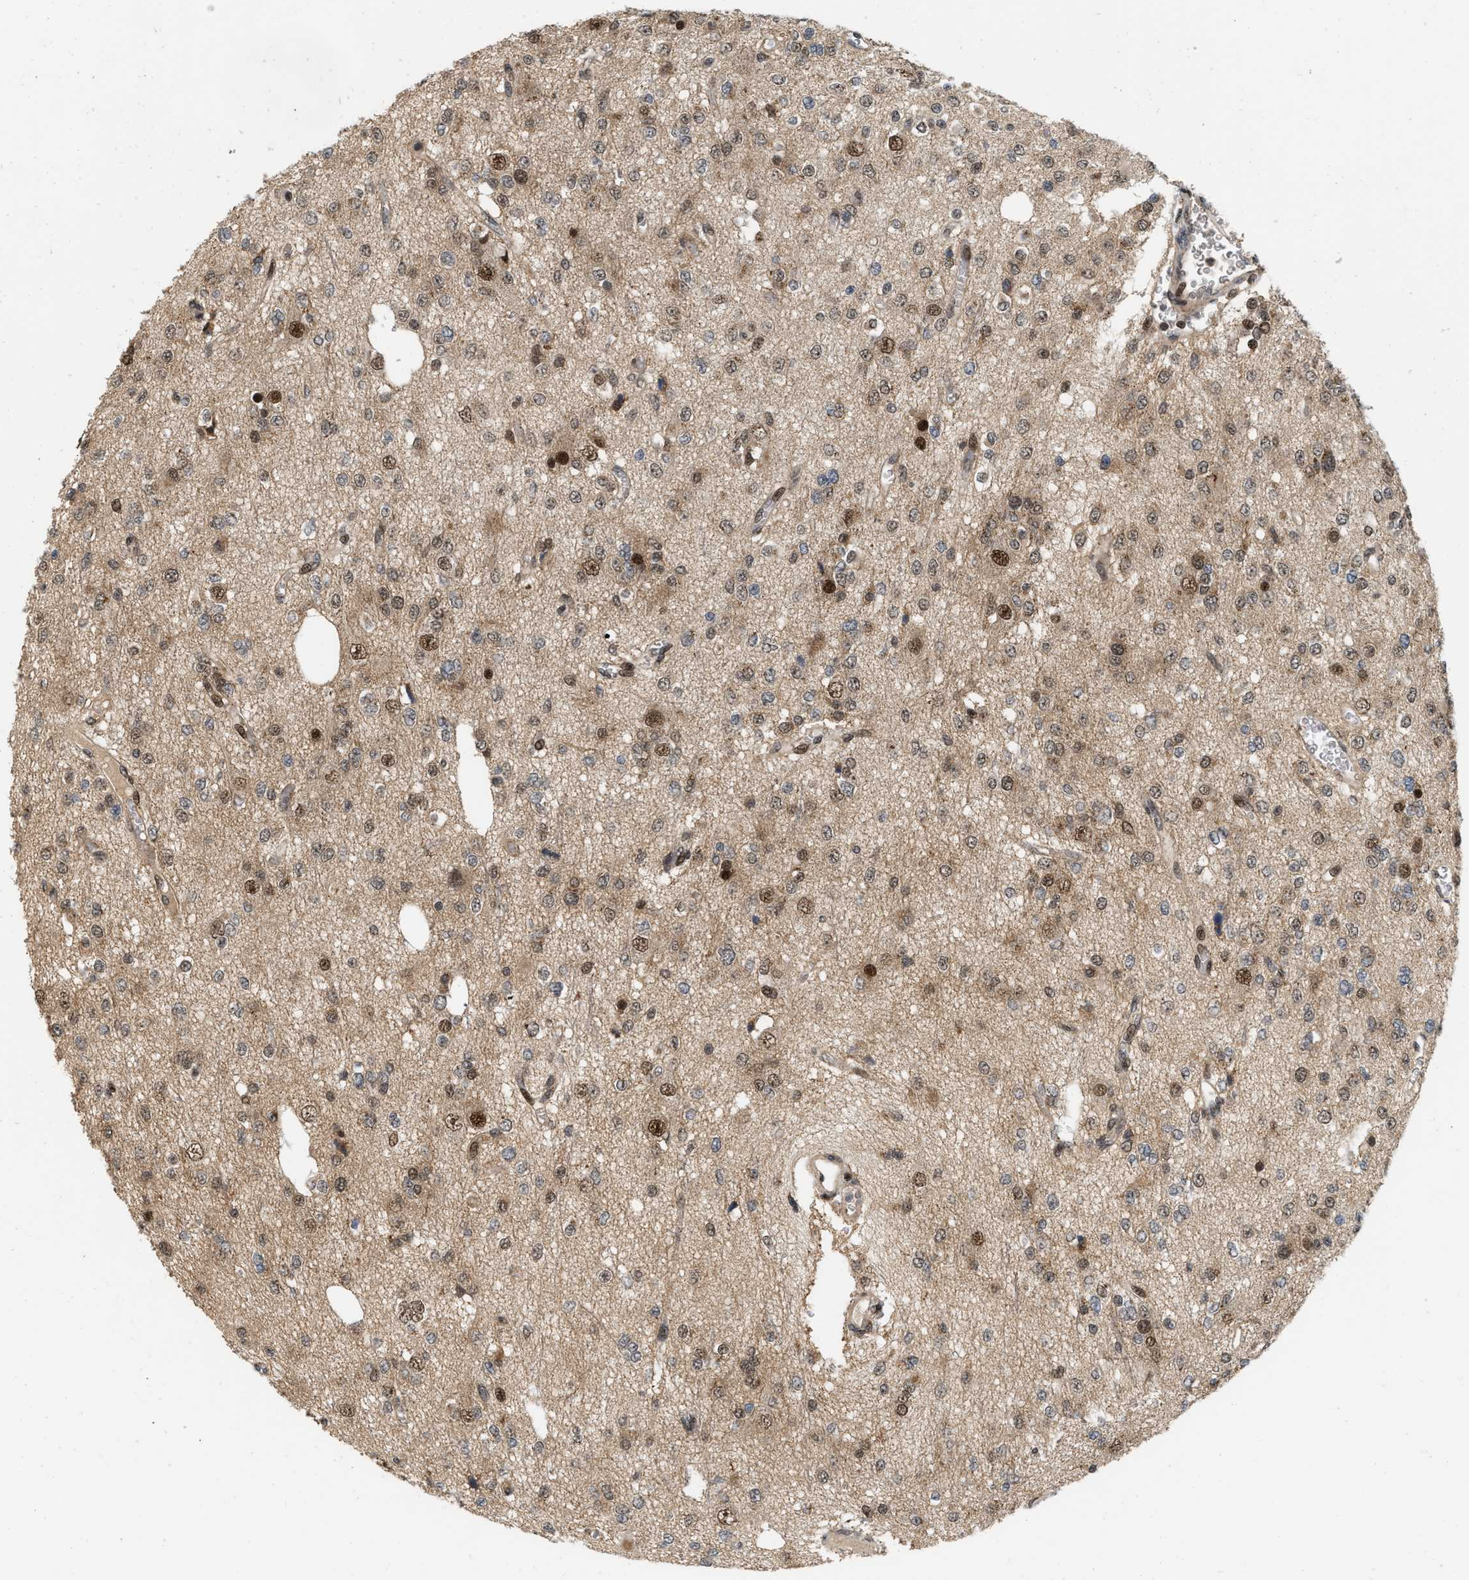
{"staining": {"intensity": "moderate", "quantity": "25%-75%", "location": "nuclear"}, "tissue": "glioma", "cell_type": "Tumor cells", "image_type": "cancer", "snomed": [{"axis": "morphology", "description": "Glioma, malignant, Low grade"}, {"axis": "topography", "description": "Brain"}], "caption": "A medium amount of moderate nuclear positivity is present in approximately 25%-75% of tumor cells in malignant glioma (low-grade) tissue.", "gene": "ANKRD11", "patient": {"sex": "male", "age": 38}}